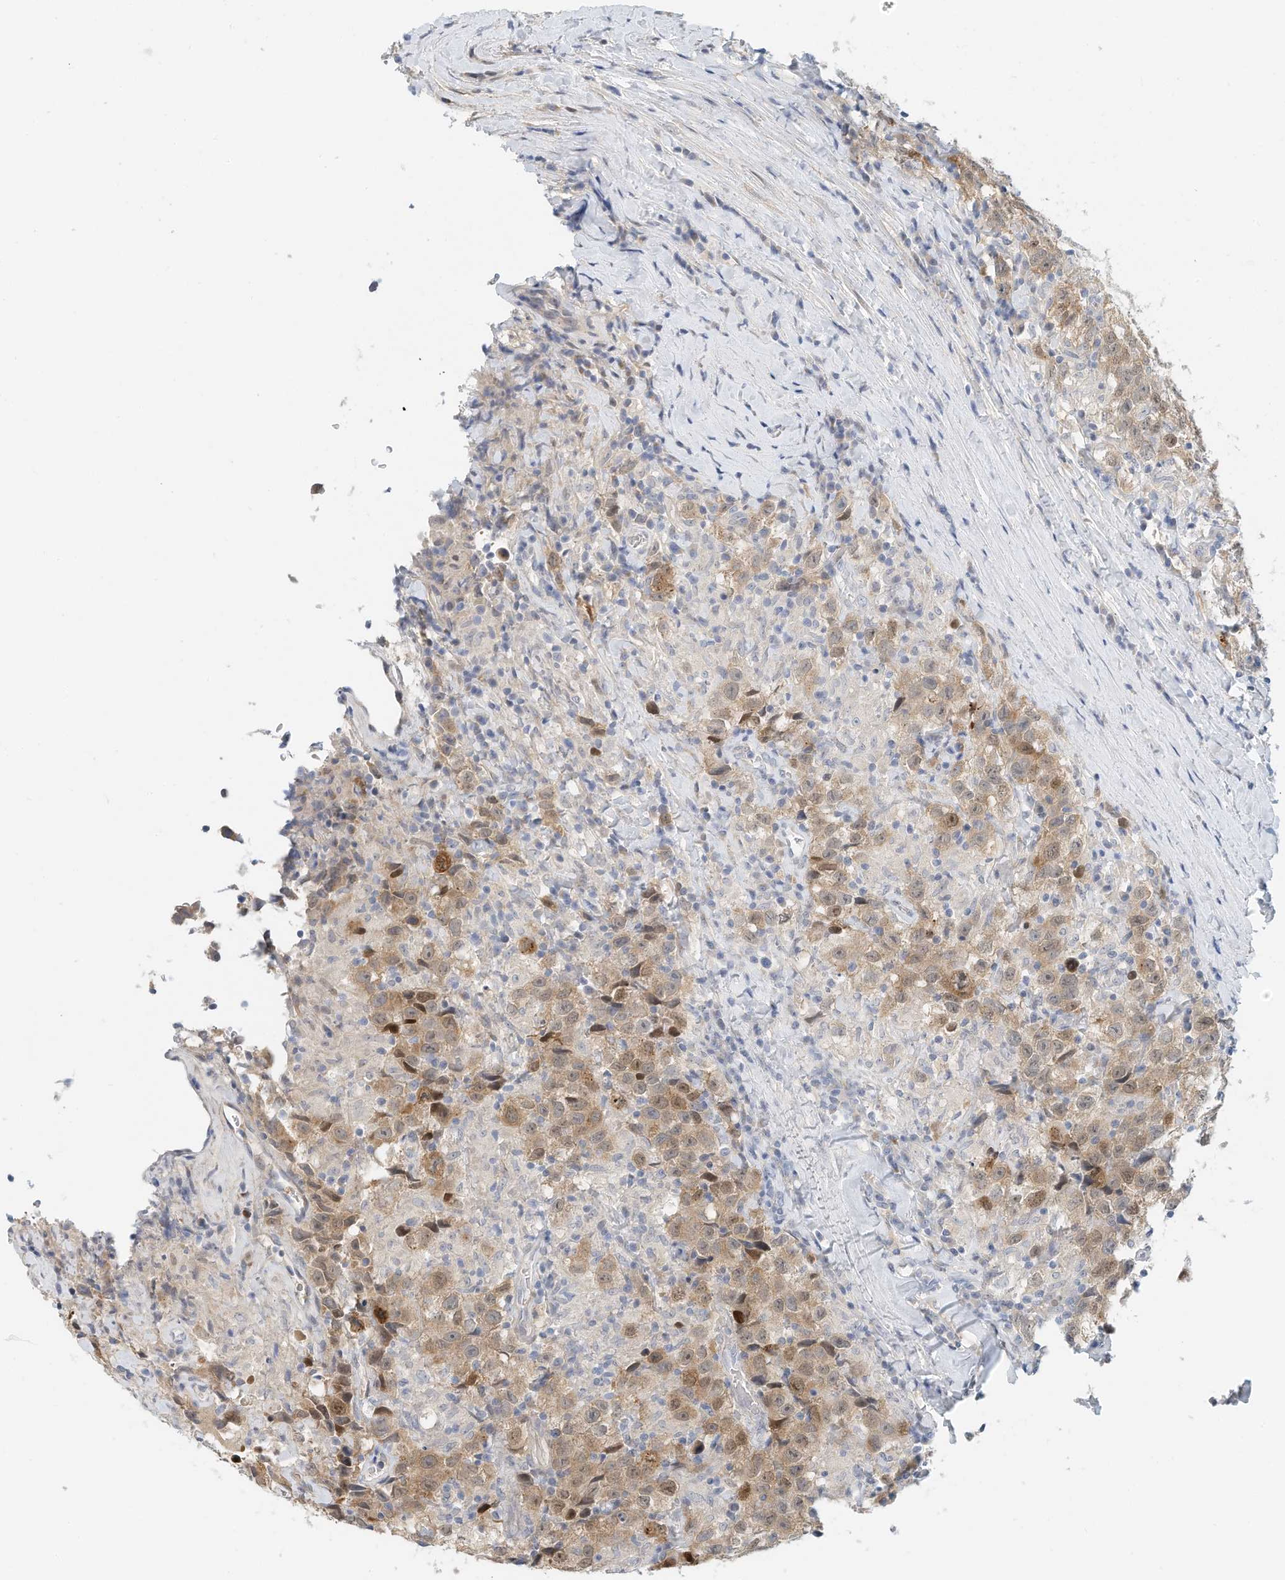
{"staining": {"intensity": "moderate", "quantity": "25%-75%", "location": "cytoplasmic/membranous,nuclear"}, "tissue": "testis cancer", "cell_type": "Tumor cells", "image_type": "cancer", "snomed": [{"axis": "morphology", "description": "Seminoma, NOS"}, {"axis": "topography", "description": "Testis"}], "caption": "Seminoma (testis) tissue shows moderate cytoplasmic/membranous and nuclear positivity in about 25%-75% of tumor cells", "gene": "ARHGAP28", "patient": {"sex": "male", "age": 41}}